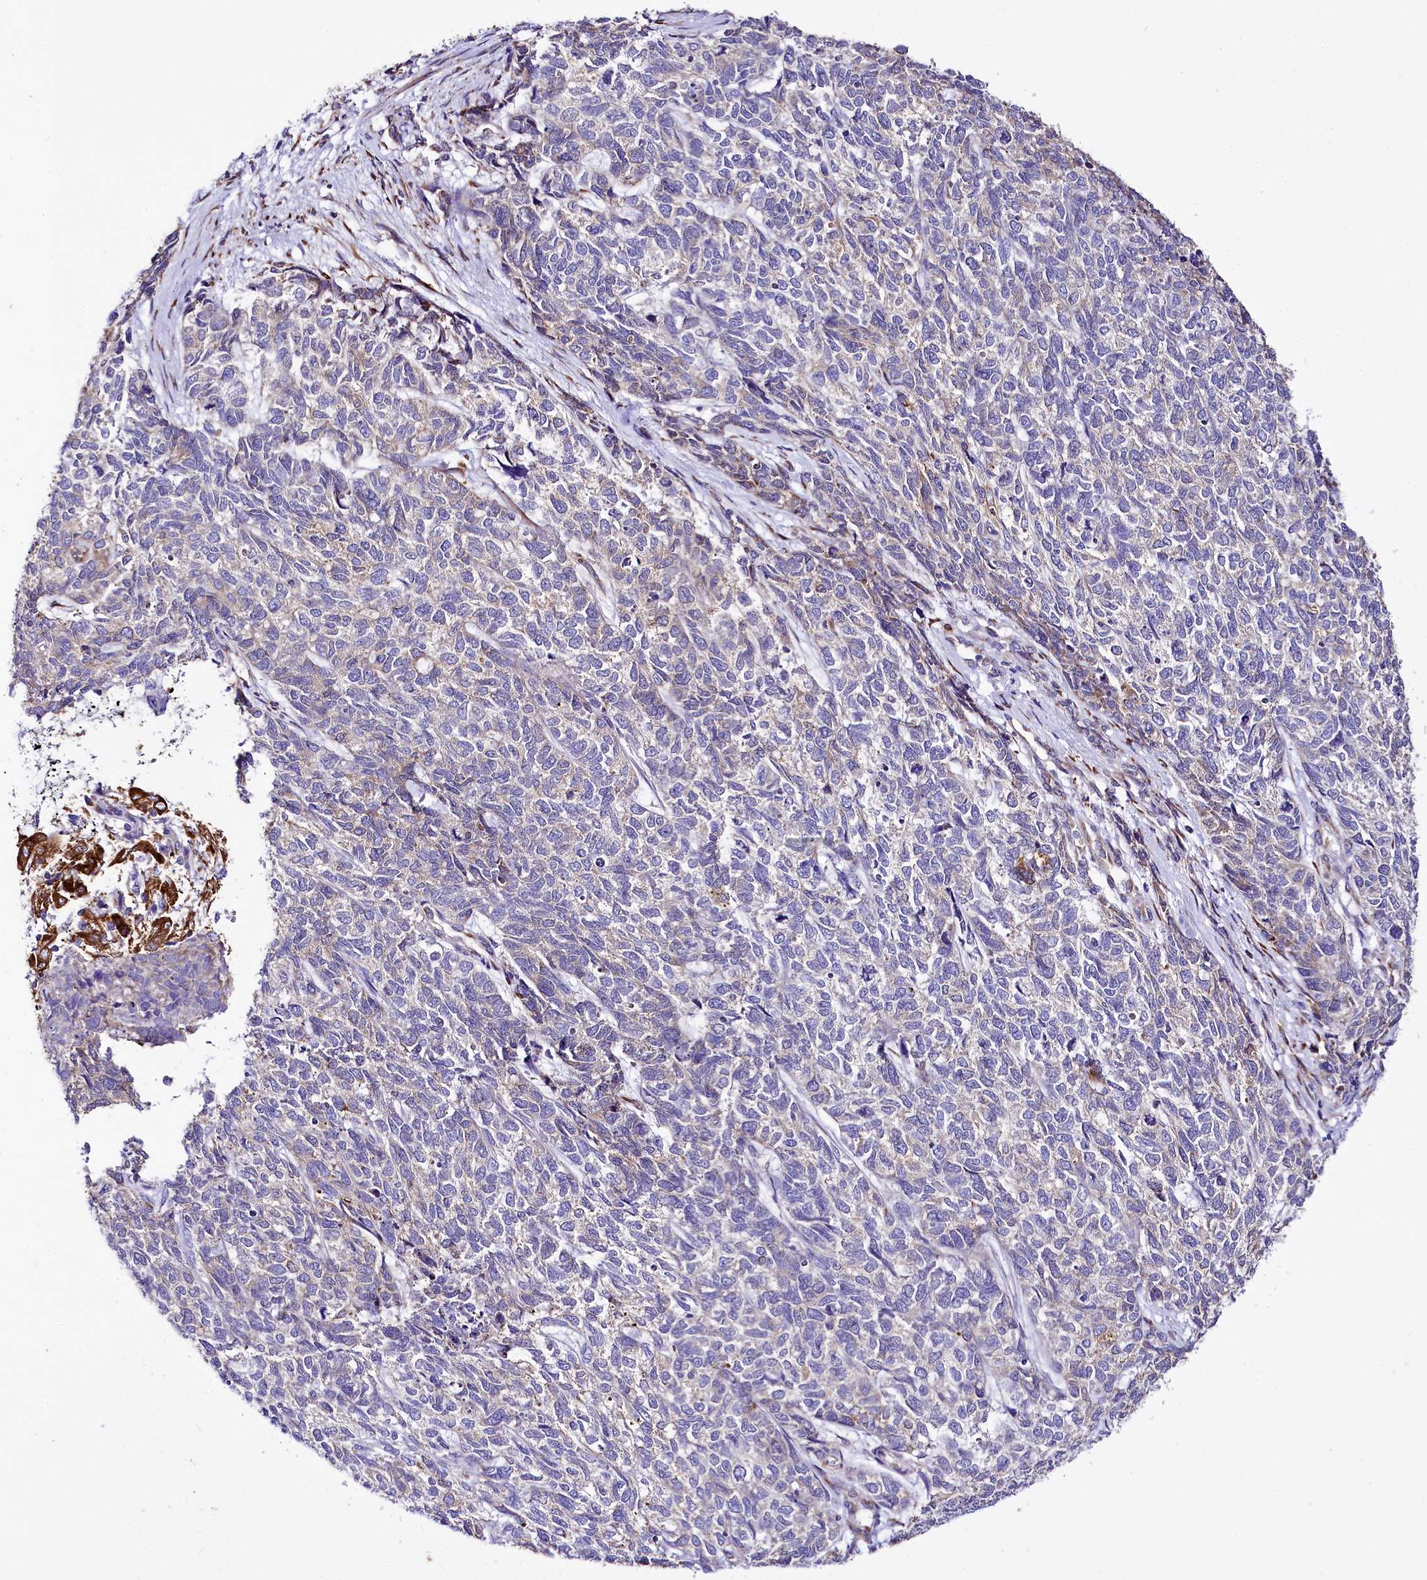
{"staining": {"intensity": "negative", "quantity": "none", "location": "none"}, "tissue": "cervical cancer", "cell_type": "Tumor cells", "image_type": "cancer", "snomed": [{"axis": "morphology", "description": "Squamous cell carcinoma, NOS"}, {"axis": "topography", "description": "Cervix"}], "caption": "The micrograph shows no significant positivity in tumor cells of cervical cancer.", "gene": "A2ML1", "patient": {"sex": "female", "age": 63}}